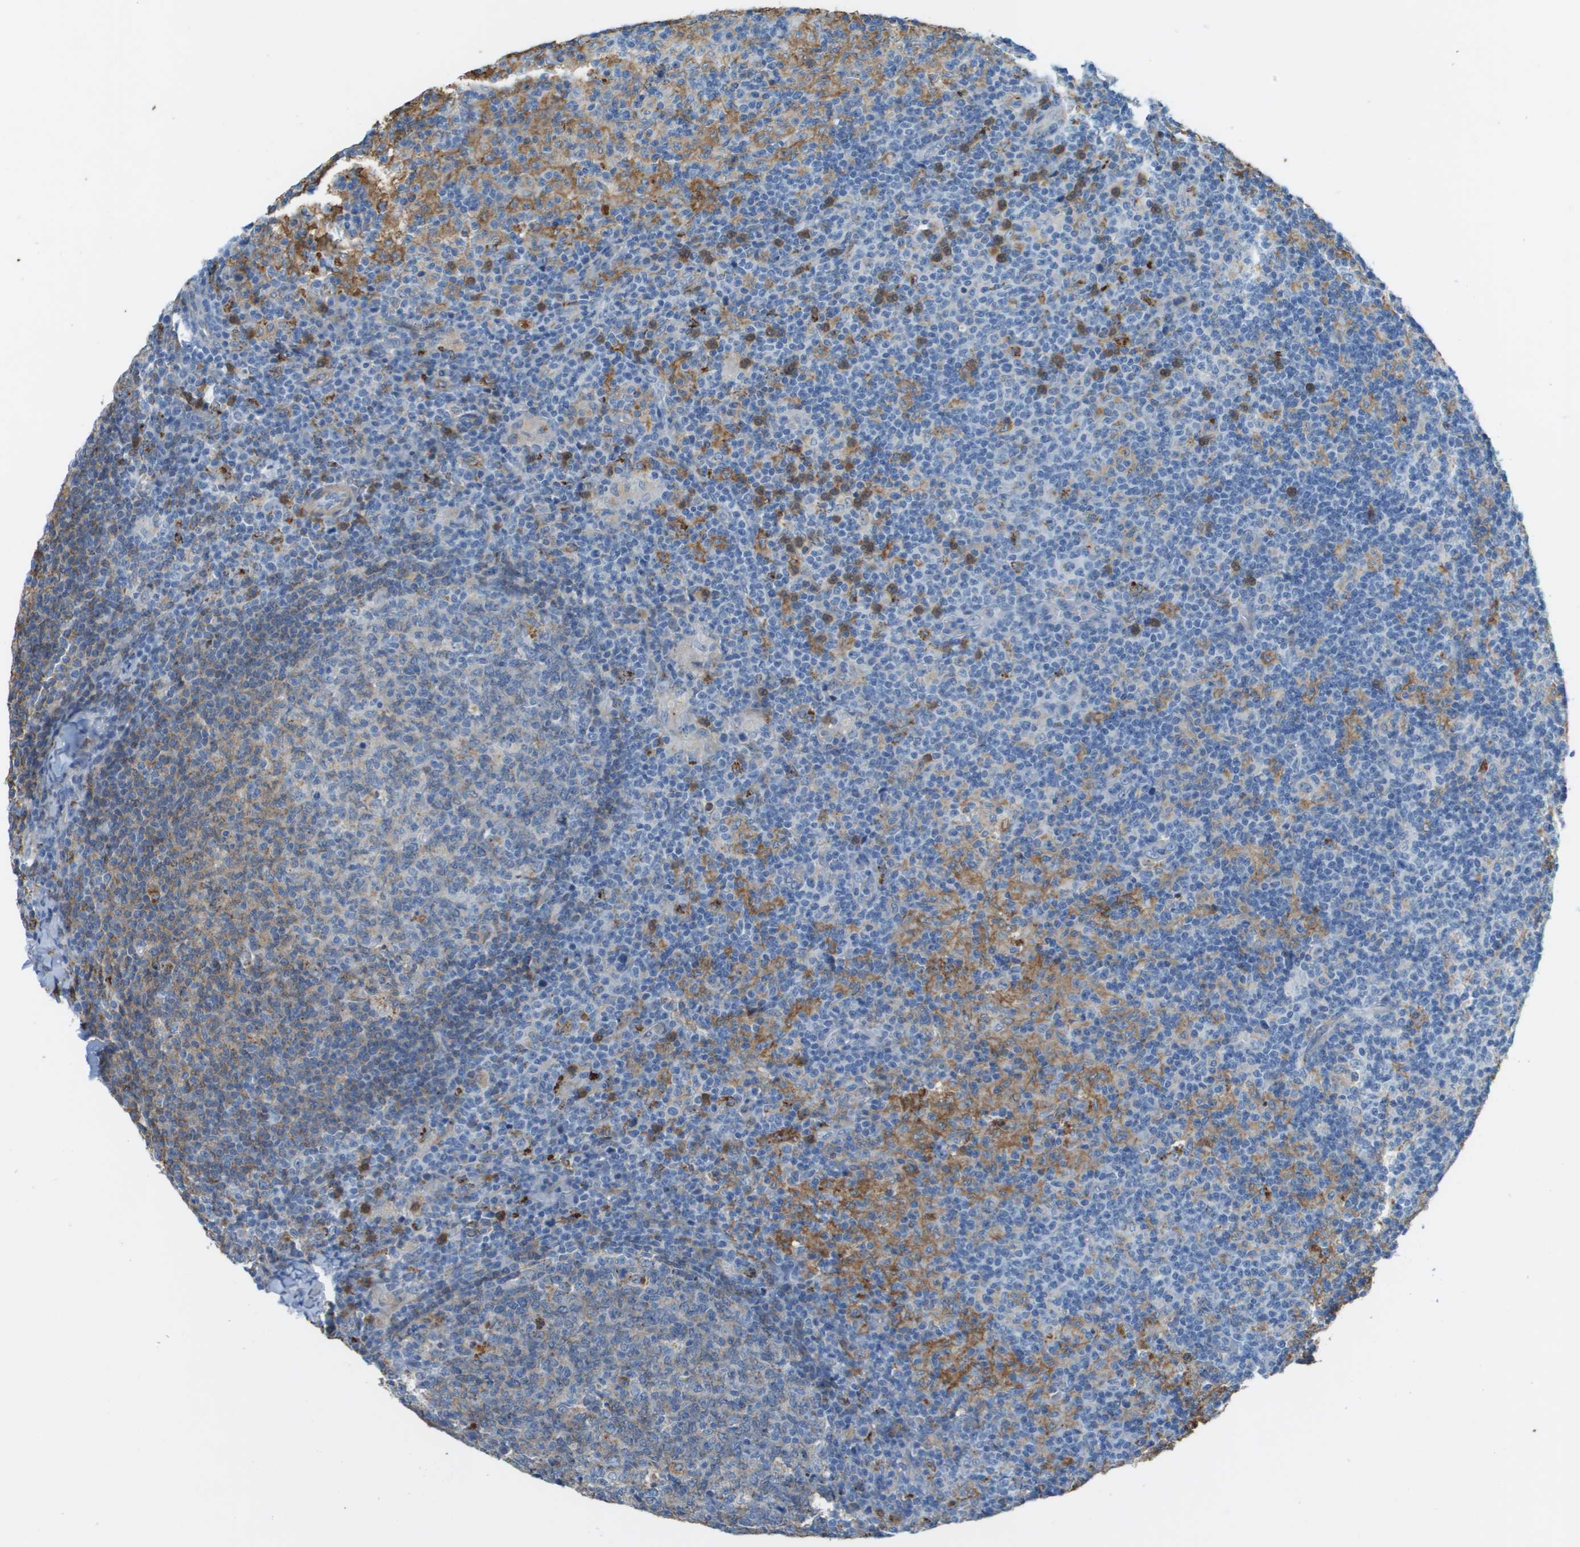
{"staining": {"intensity": "weak", "quantity": "25%-75%", "location": "cytoplasmic/membranous"}, "tissue": "lymph node", "cell_type": "Germinal center cells", "image_type": "normal", "snomed": [{"axis": "morphology", "description": "Normal tissue, NOS"}, {"axis": "morphology", "description": "Inflammation, NOS"}, {"axis": "topography", "description": "Lymph node"}], "caption": "Germinal center cells display low levels of weak cytoplasmic/membranous positivity in about 25%-75% of cells in normal human lymph node.", "gene": "ZBTB43", "patient": {"sex": "male", "age": 55}}